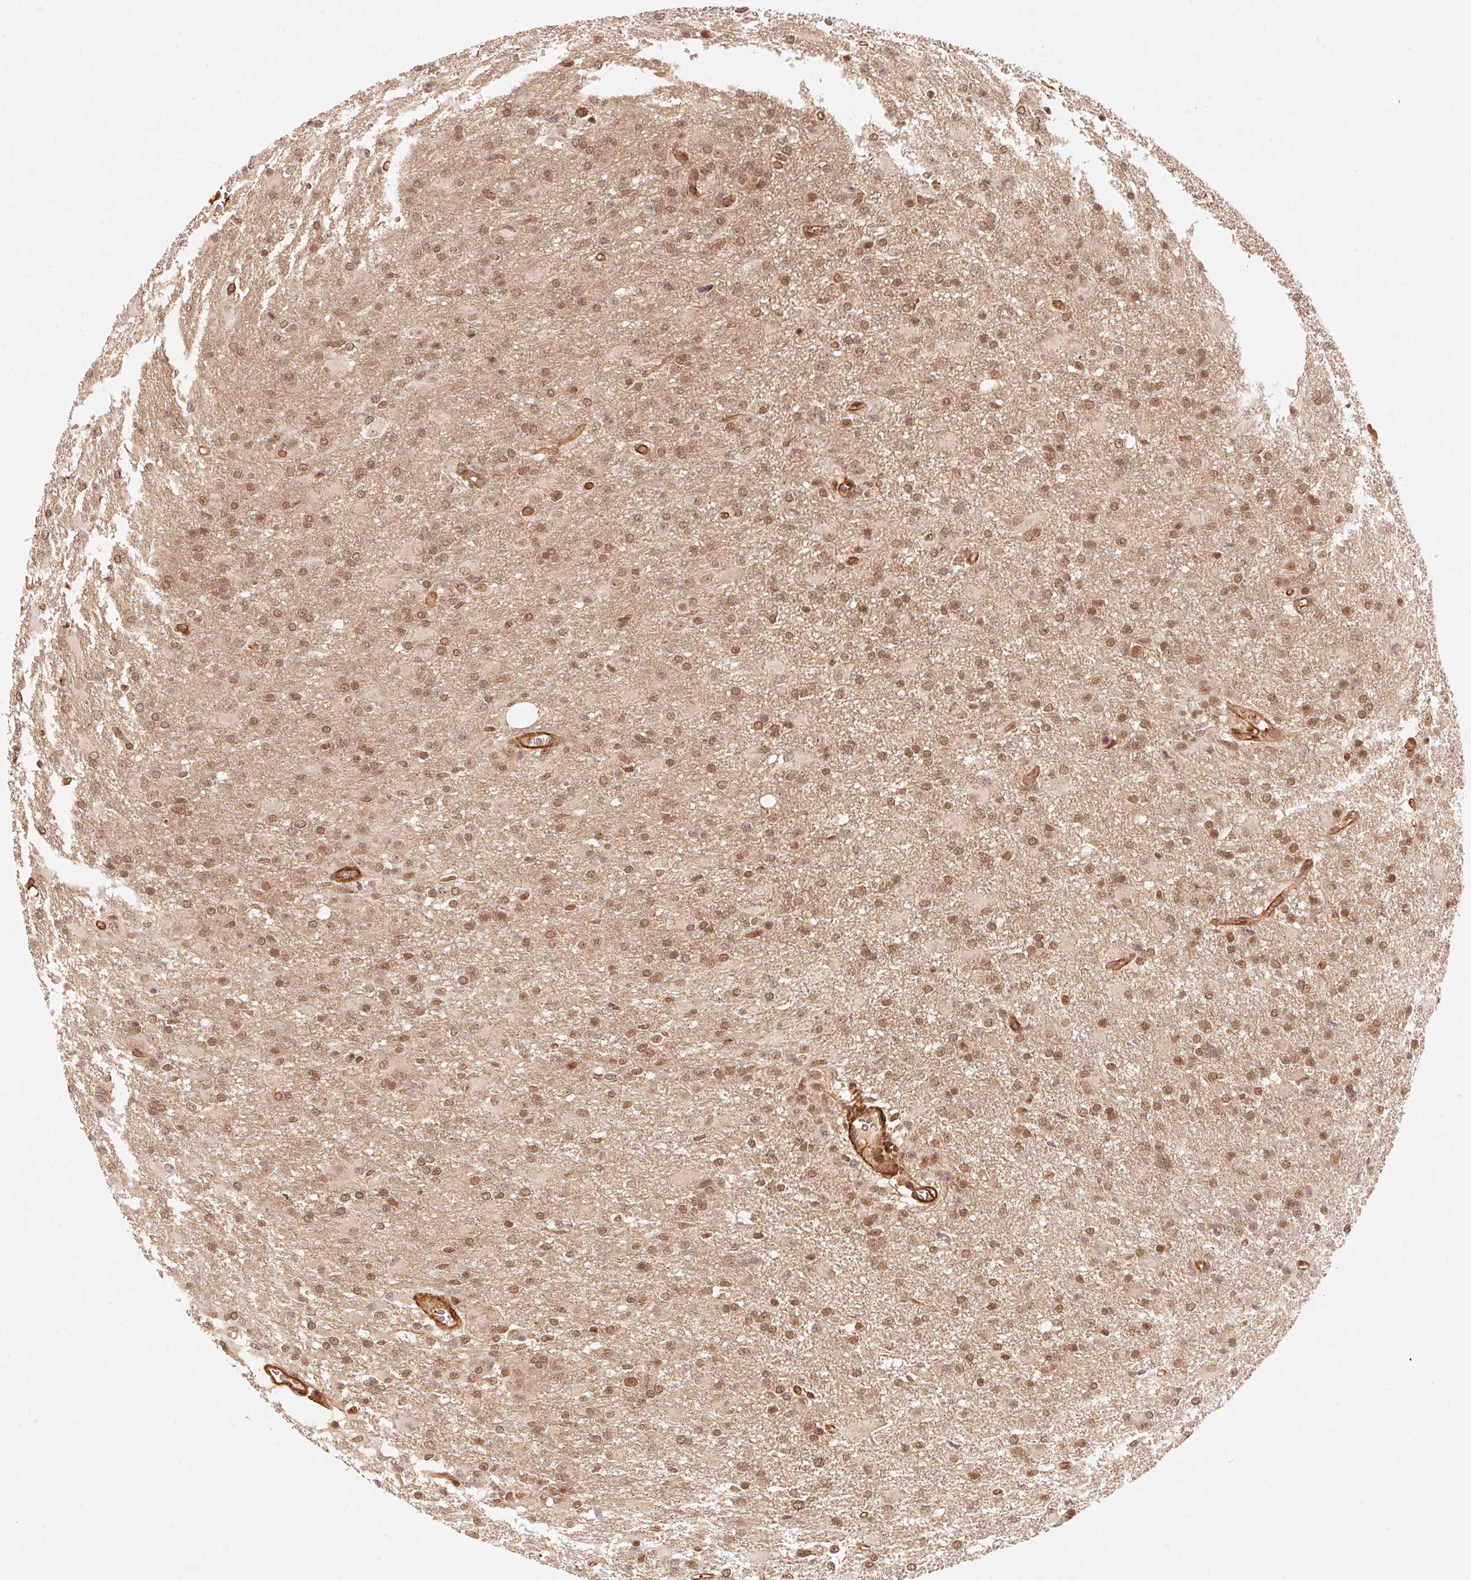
{"staining": {"intensity": "moderate", "quantity": ">75%", "location": "nuclear"}, "tissue": "glioma", "cell_type": "Tumor cells", "image_type": "cancer", "snomed": [{"axis": "morphology", "description": "Glioma, malignant, High grade"}, {"axis": "topography", "description": "Brain"}], "caption": "Protein positivity by immunohistochemistry demonstrates moderate nuclear positivity in approximately >75% of tumor cells in malignant glioma (high-grade).", "gene": "TNIP2", "patient": {"sex": "male", "age": 68}}